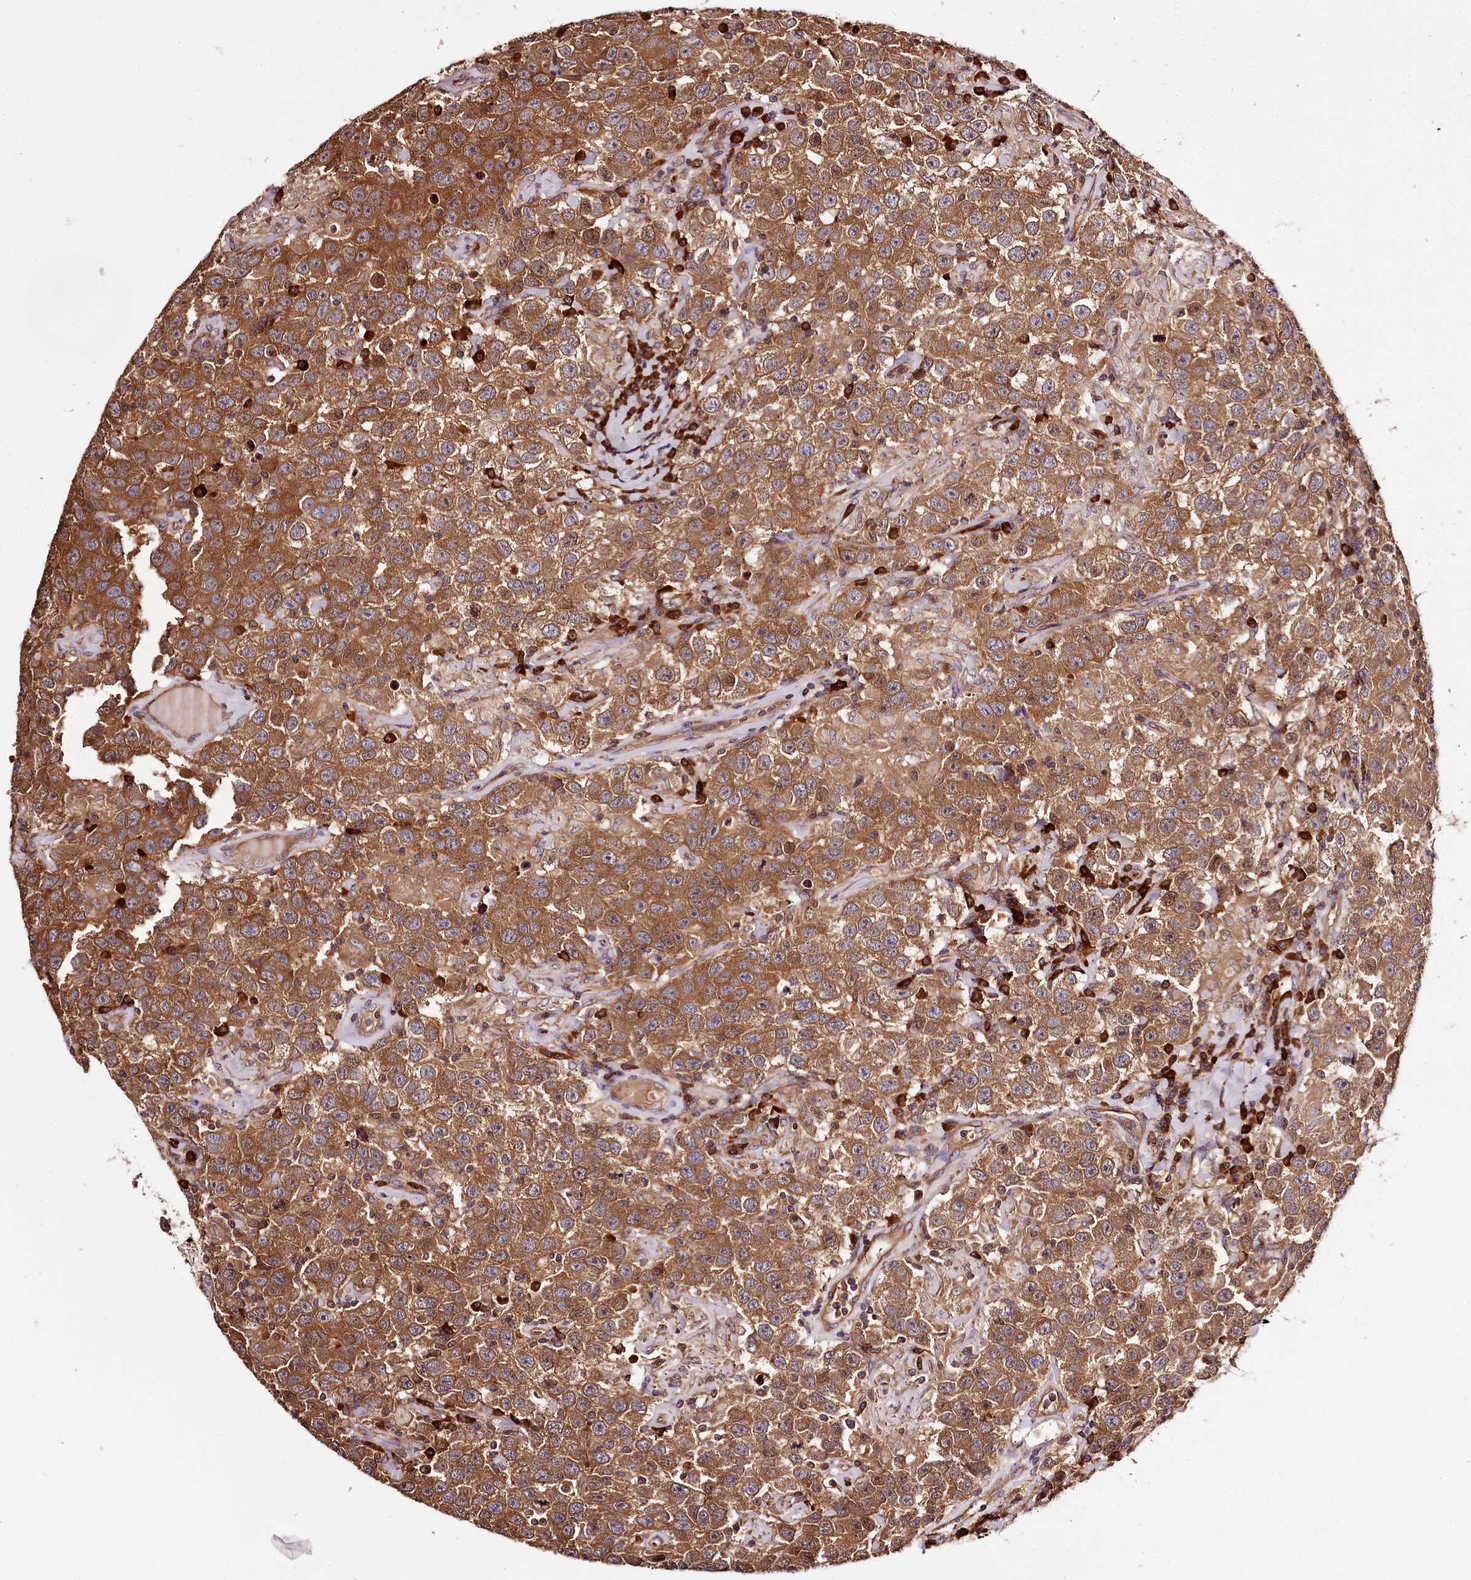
{"staining": {"intensity": "moderate", "quantity": ">75%", "location": "cytoplasmic/membranous"}, "tissue": "testis cancer", "cell_type": "Tumor cells", "image_type": "cancer", "snomed": [{"axis": "morphology", "description": "Seminoma, NOS"}, {"axis": "topography", "description": "Testis"}], "caption": "Tumor cells show medium levels of moderate cytoplasmic/membranous positivity in approximately >75% of cells in human seminoma (testis).", "gene": "TARS1", "patient": {"sex": "male", "age": 41}}